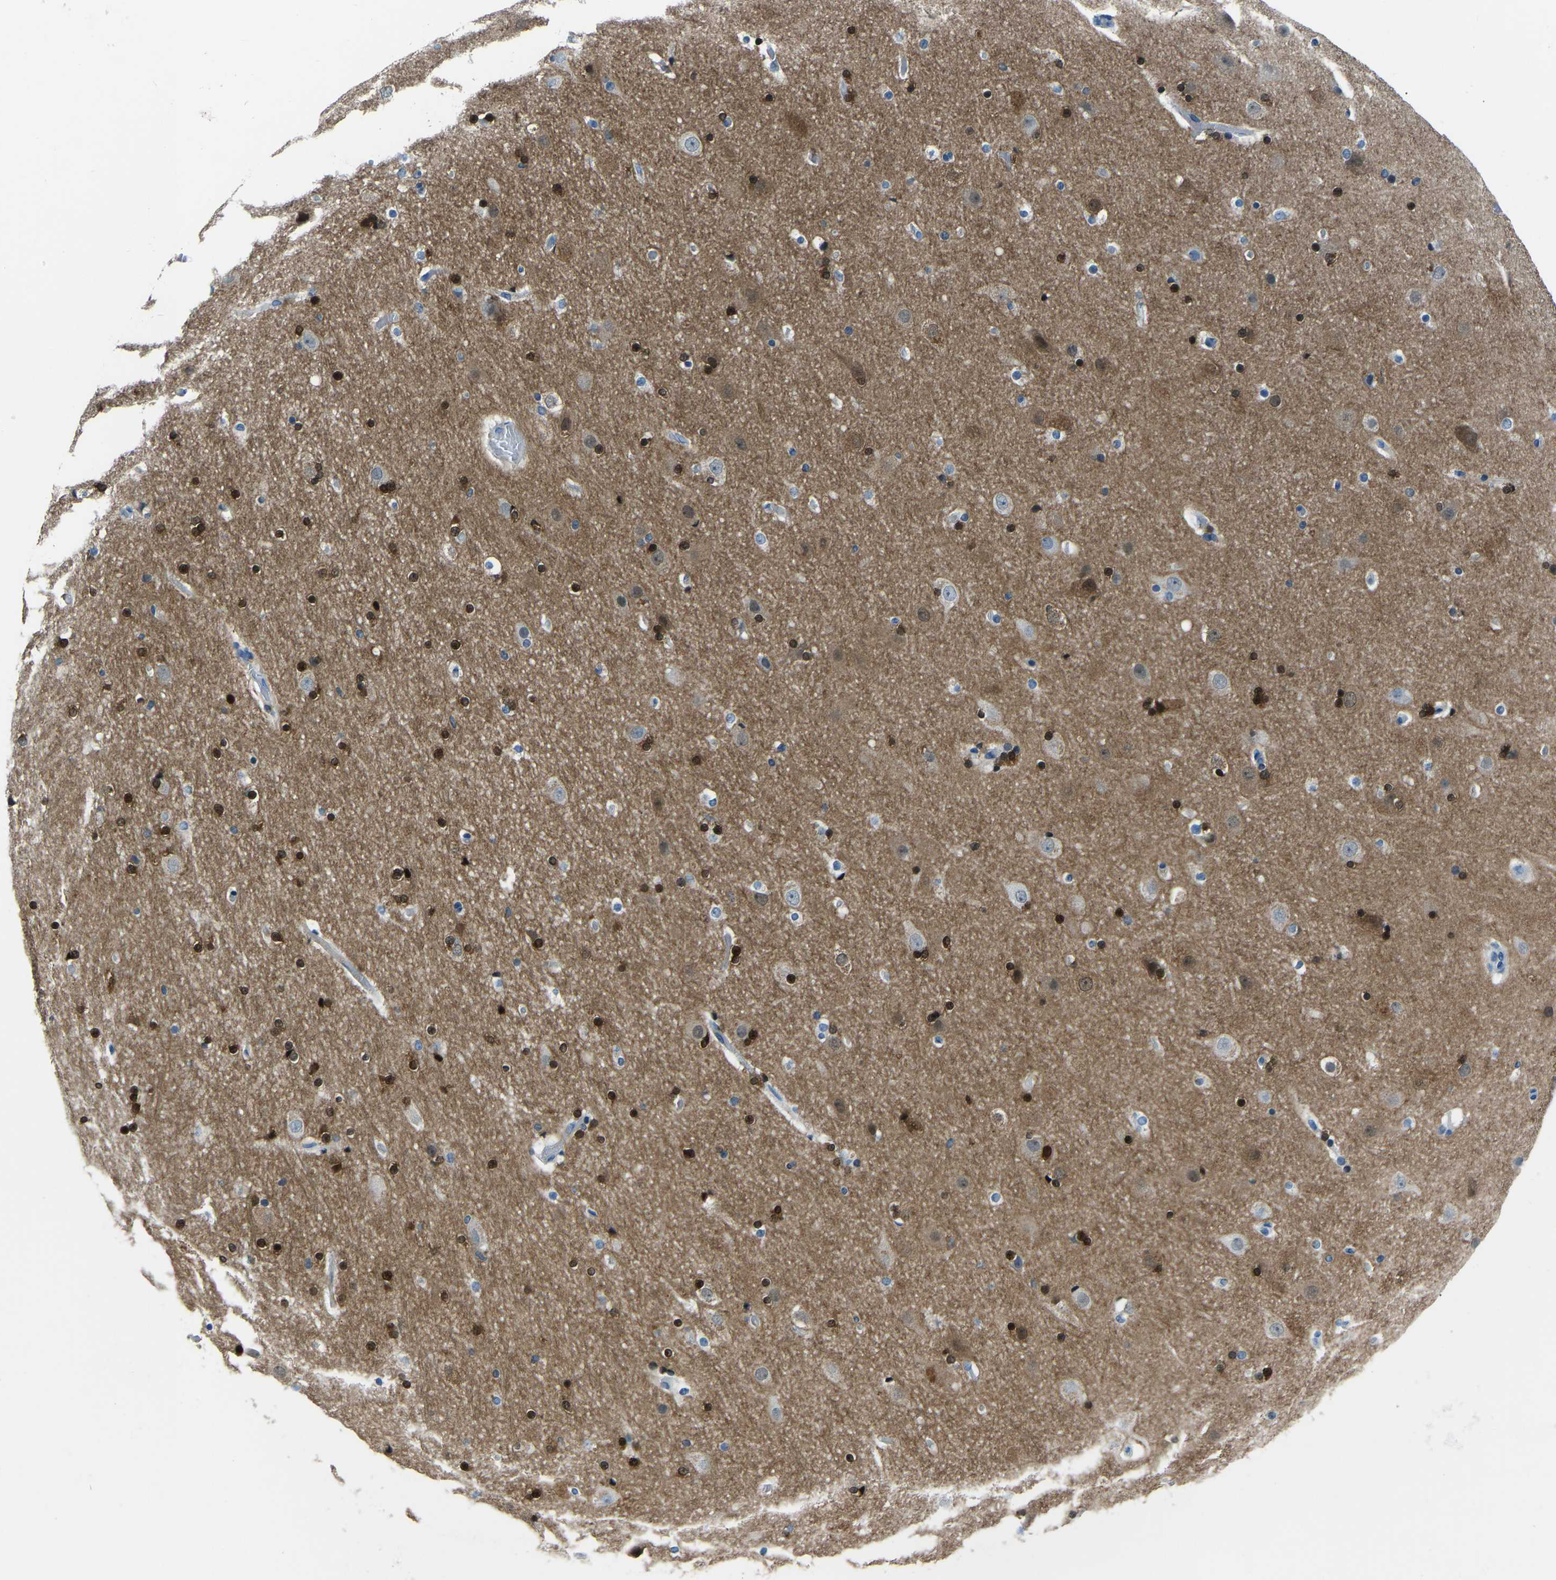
{"staining": {"intensity": "negative", "quantity": "none", "location": "none"}, "tissue": "cerebral cortex", "cell_type": "Endothelial cells", "image_type": "normal", "snomed": [{"axis": "morphology", "description": "Normal tissue, NOS"}, {"axis": "topography", "description": "Cerebral cortex"}], "caption": "An image of cerebral cortex stained for a protein displays no brown staining in endothelial cells. Brightfield microscopy of IHC stained with DAB (3,3'-diaminobenzidine) (brown) and hematoxylin (blue), captured at high magnification.", "gene": "XIRP1", "patient": {"sex": "male", "age": 57}}